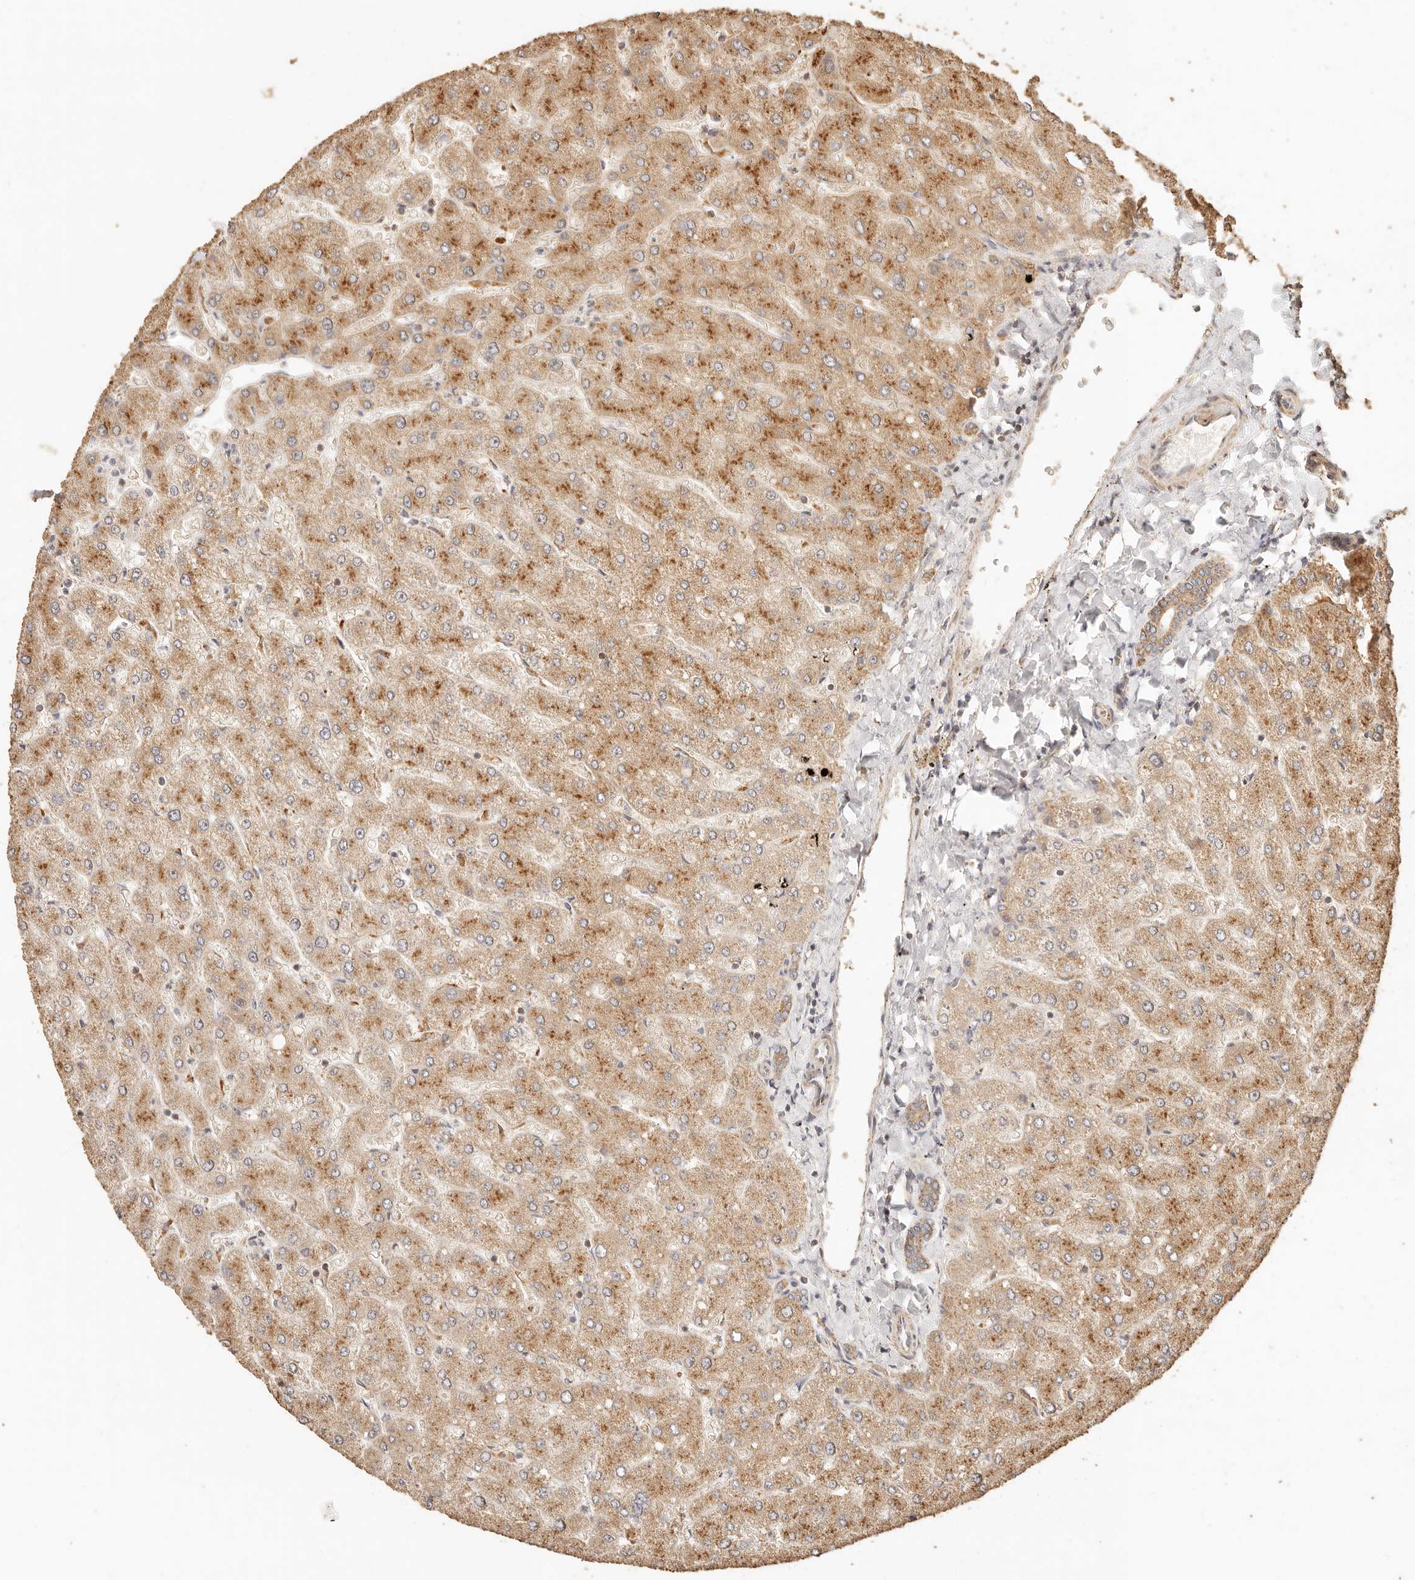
{"staining": {"intensity": "moderate", "quantity": ">75%", "location": "cytoplasmic/membranous"}, "tissue": "liver", "cell_type": "Cholangiocytes", "image_type": "normal", "snomed": [{"axis": "morphology", "description": "Normal tissue, NOS"}, {"axis": "topography", "description": "Liver"}], "caption": "Immunohistochemistry (IHC) (DAB) staining of unremarkable liver shows moderate cytoplasmic/membranous protein positivity in about >75% of cholangiocytes.", "gene": "PTPN22", "patient": {"sex": "male", "age": 55}}